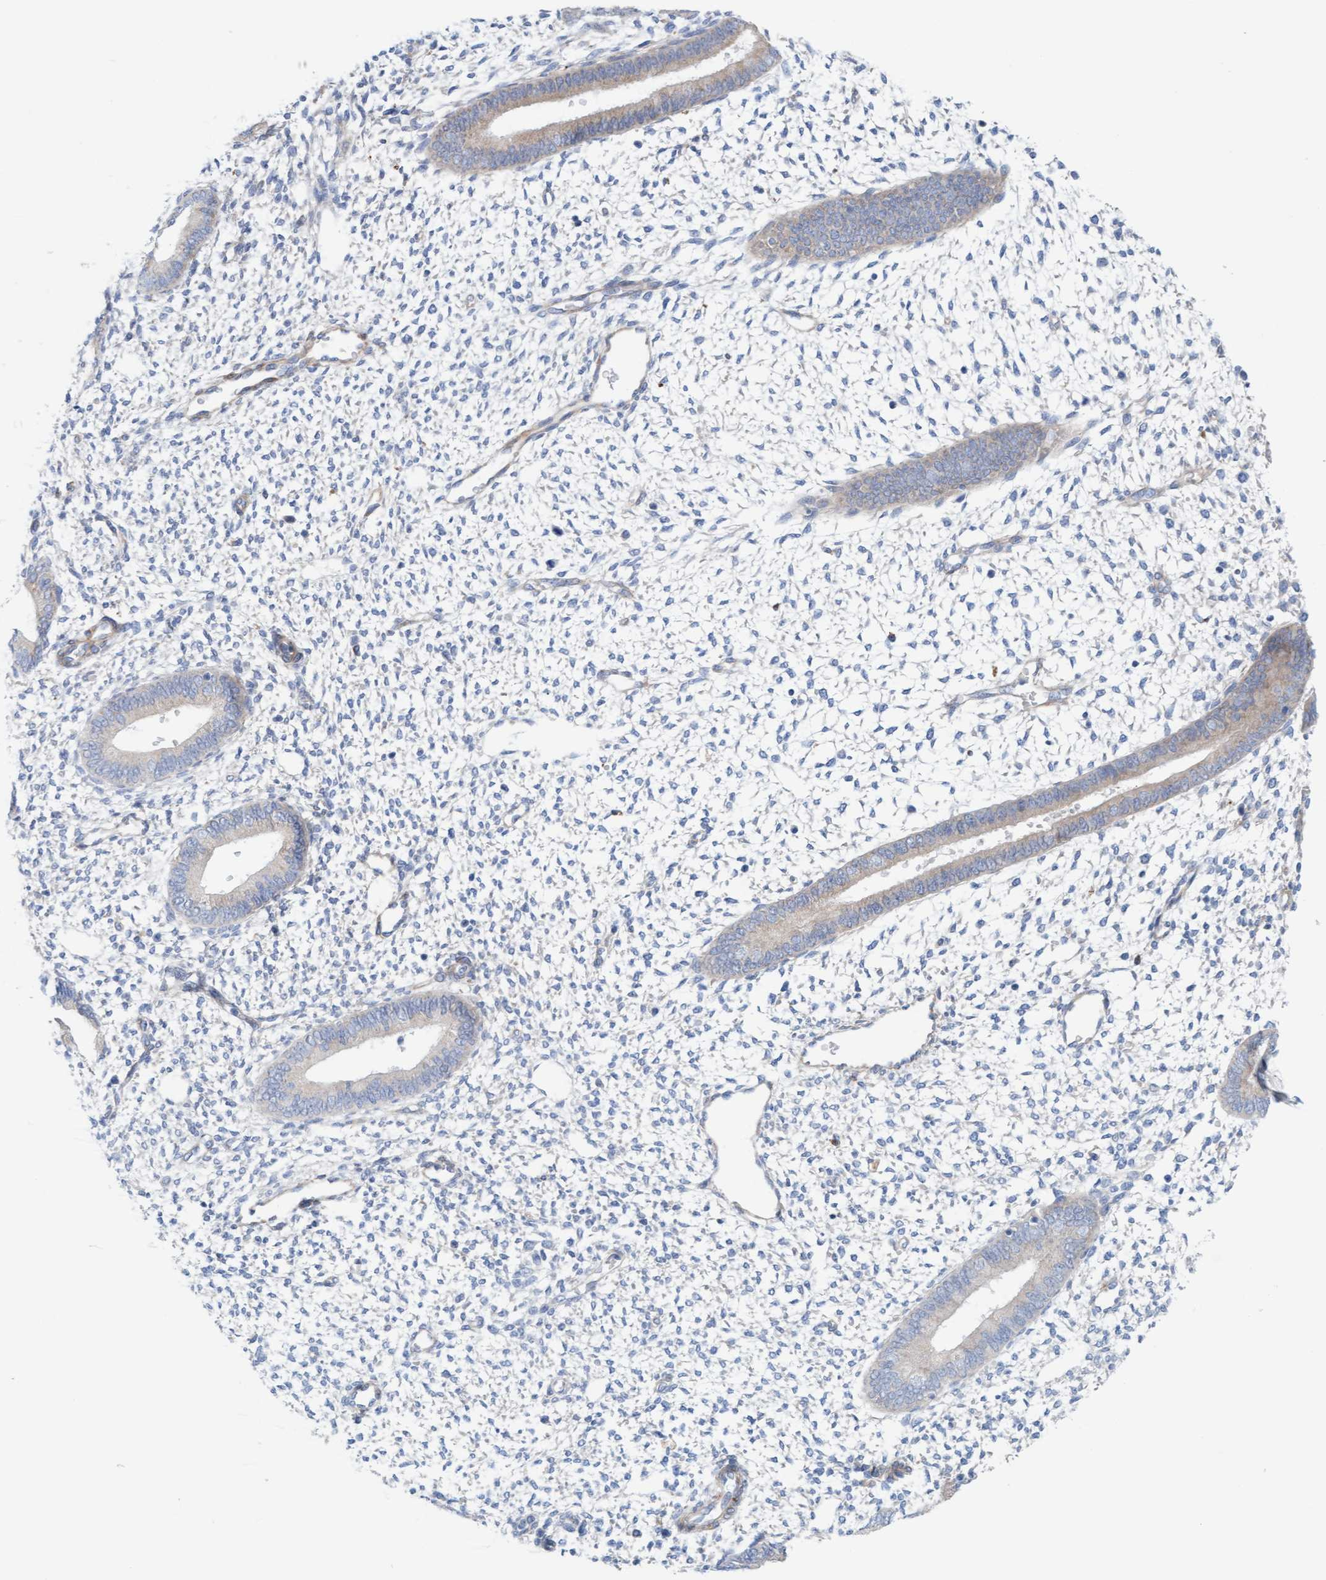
{"staining": {"intensity": "weak", "quantity": "<25%", "location": "cytoplasmic/membranous"}, "tissue": "endometrium", "cell_type": "Cells in endometrial stroma", "image_type": "normal", "snomed": [{"axis": "morphology", "description": "Normal tissue, NOS"}, {"axis": "topography", "description": "Endometrium"}], "caption": "Cells in endometrial stroma are negative for brown protein staining in unremarkable endometrium. (DAB (3,3'-diaminobenzidine) immunohistochemistry with hematoxylin counter stain).", "gene": "CDK5RAP3", "patient": {"sex": "female", "age": 46}}